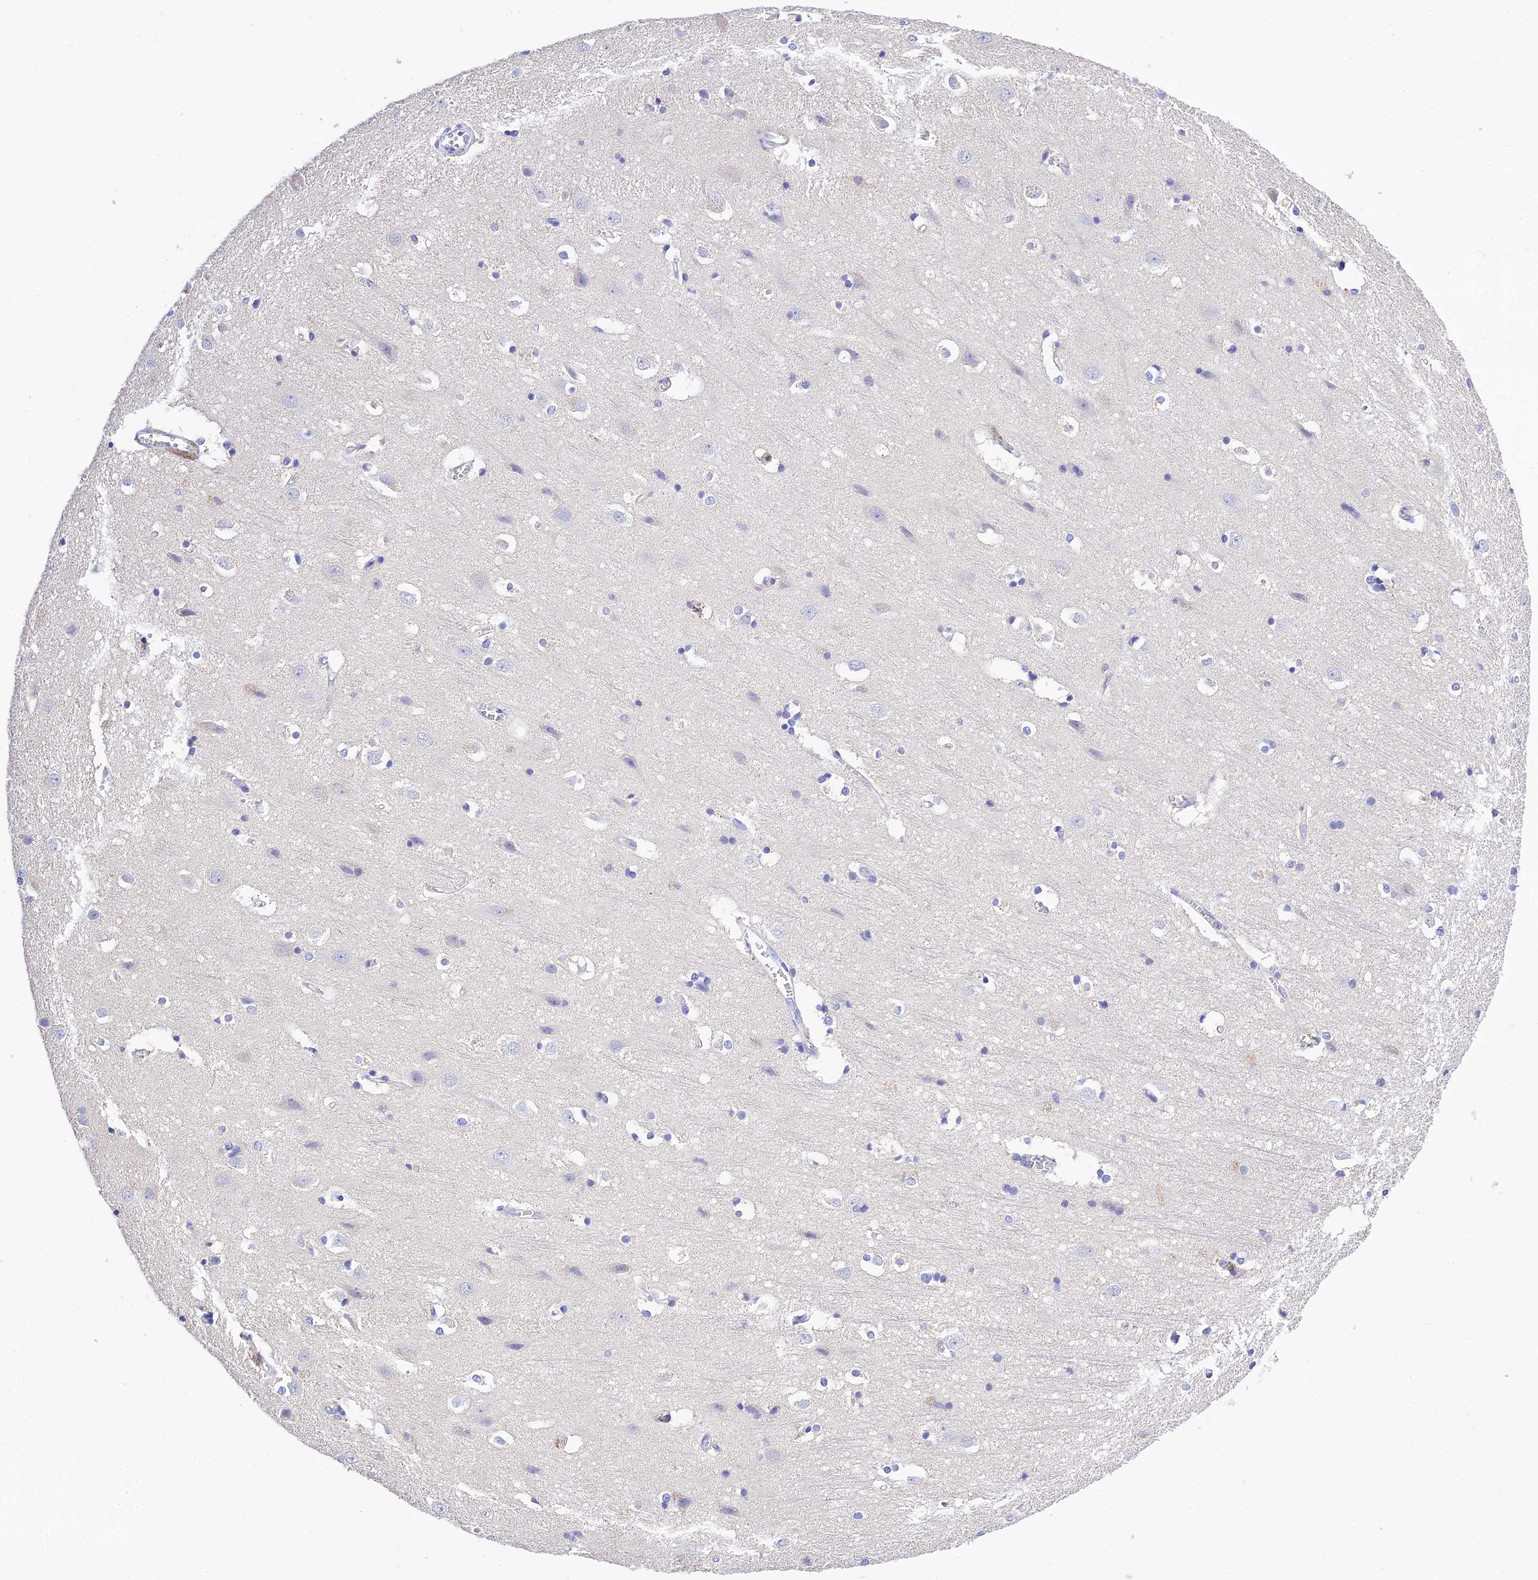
{"staining": {"intensity": "negative", "quantity": "none", "location": "none"}, "tissue": "cerebral cortex", "cell_type": "Endothelial cells", "image_type": "normal", "snomed": [{"axis": "morphology", "description": "Normal tissue, NOS"}, {"axis": "topography", "description": "Cerebral cortex"}], "caption": "Endothelial cells are negative for protein expression in benign human cerebral cortex. (Brightfield microscopy of DAB IHC at high magnification).", "gene": "MS4A5", "patient": {"sex": "male", "age": 54}}